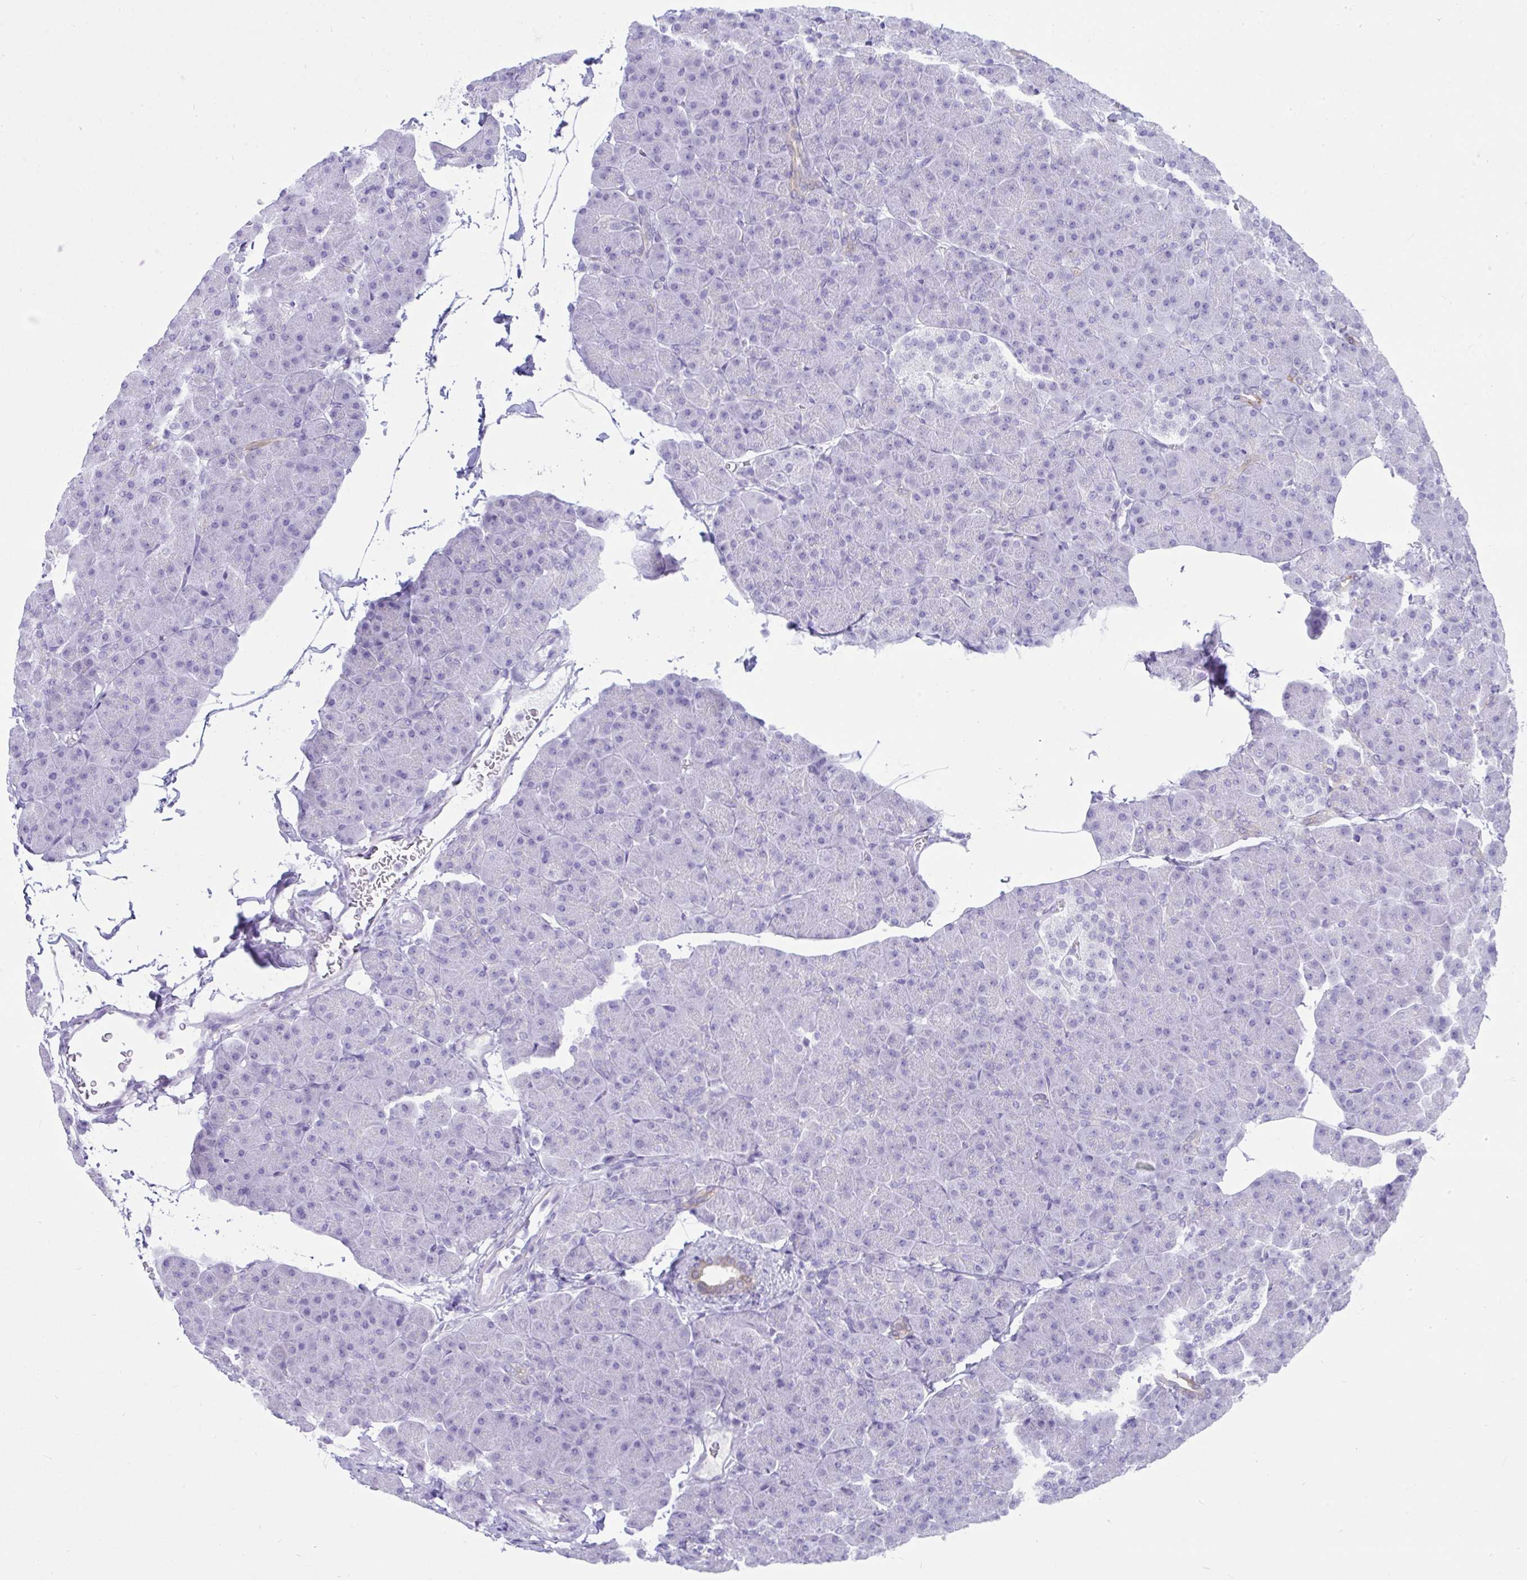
{"staining": {"intensity": "moderate", "quantity": "<25%", "location": "cytoplasmic/membranous"}, "tissue": "pancreas", "cell_type": "Exocrine glandular cells", "image_type": "normal", "snomed": [{"axis": "morphology", "description": "Normal tissue, NOS"}, {"axis": "topography", "description": "Pancreas"}], "caption": "DAB (3,3'-diaminobenzidine) immunohistochemical staining of unremarkable human pancreas shows moderate cytoplasmic/membranous protein expression in approximately <25% of exocrine glandular cells. The staining is performed using DAB brown chromogen to label protein expression. The nuclei are counter-stained blue using hematoxylin.", "gene": "PSCA", "patient": {"sex": "male", "age": 35}}